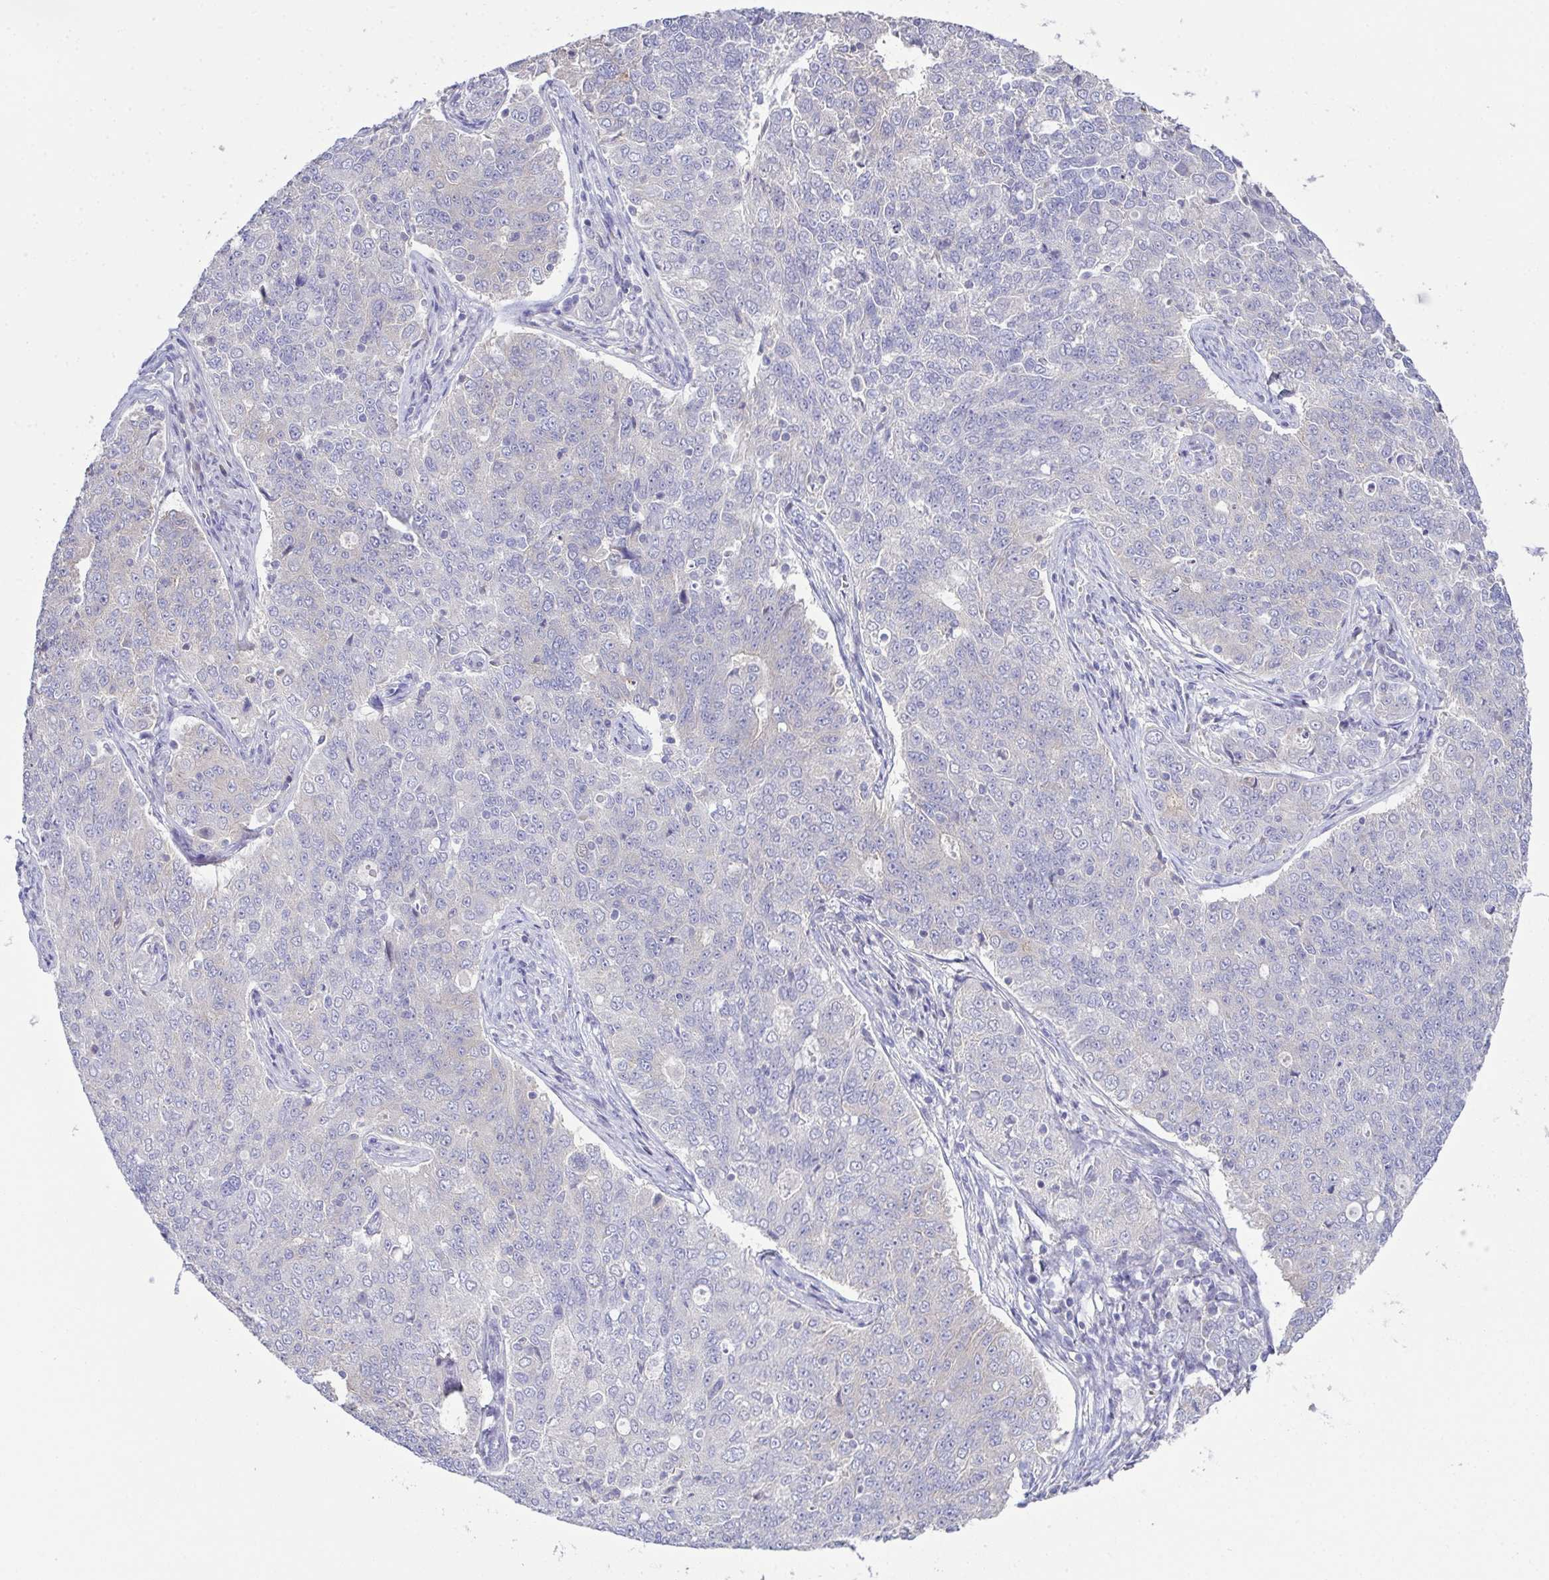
{"staining": {"intensity": "negative", "quantity": "none", "location": "none"}, "tissue": "endometrial cancer", "cell_type": "Tumor cells", "image_type": "cancer", "snomed": [{"axis": "morphology", "description": "Adenocarcinoma, NOS"}, {"axis": "topography", "description": "Endometrium"}], "caption": "High power microscopy photomicrograph of an immunohistochemistry photomicrograph of endometrial cancer (adenocarcinoma), revealing no significant staining in tumor cells.", "gene": "CFAP97D1", "patient": {"sex": "female", "age": 43}}